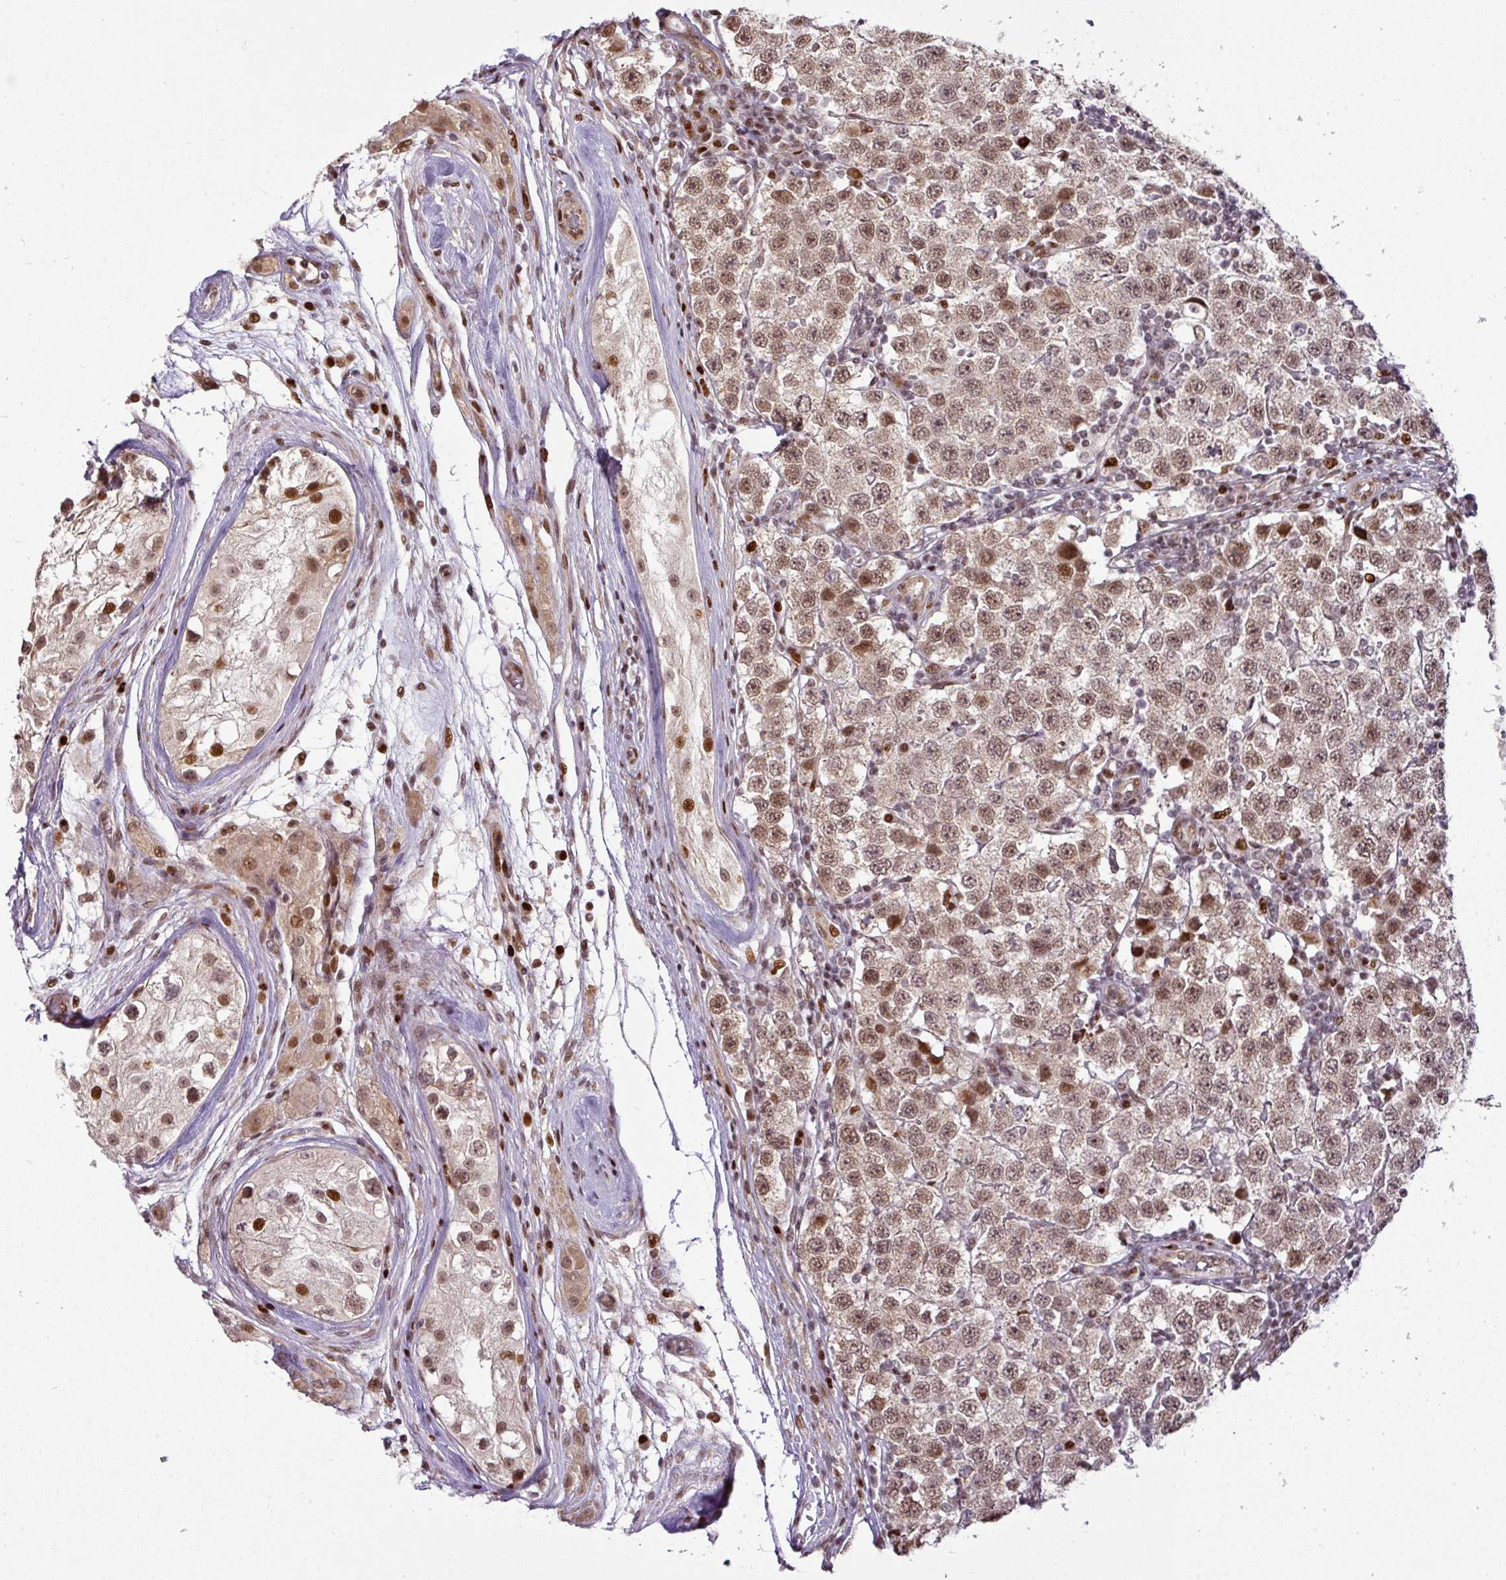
{"staining": {"intensity": "moderate", "quantity": ">75%", "location": "nuclear"}, "tissue": "testis cancer", "cell_type": "Tumor cells", "image_type": "cancer", "snomed": [{"axis": "morphology", "description": "Seminoma, NOS"}, {"axis": "topography", "description": "Testis"}], "caption": "Human testis cancer stained with a brown dye demonstrates moderate nuclear positive positivity in approximately >75% of tumor cells.", "gene": "MYSM1", "patient": {"sex": "male", "age": 34}}